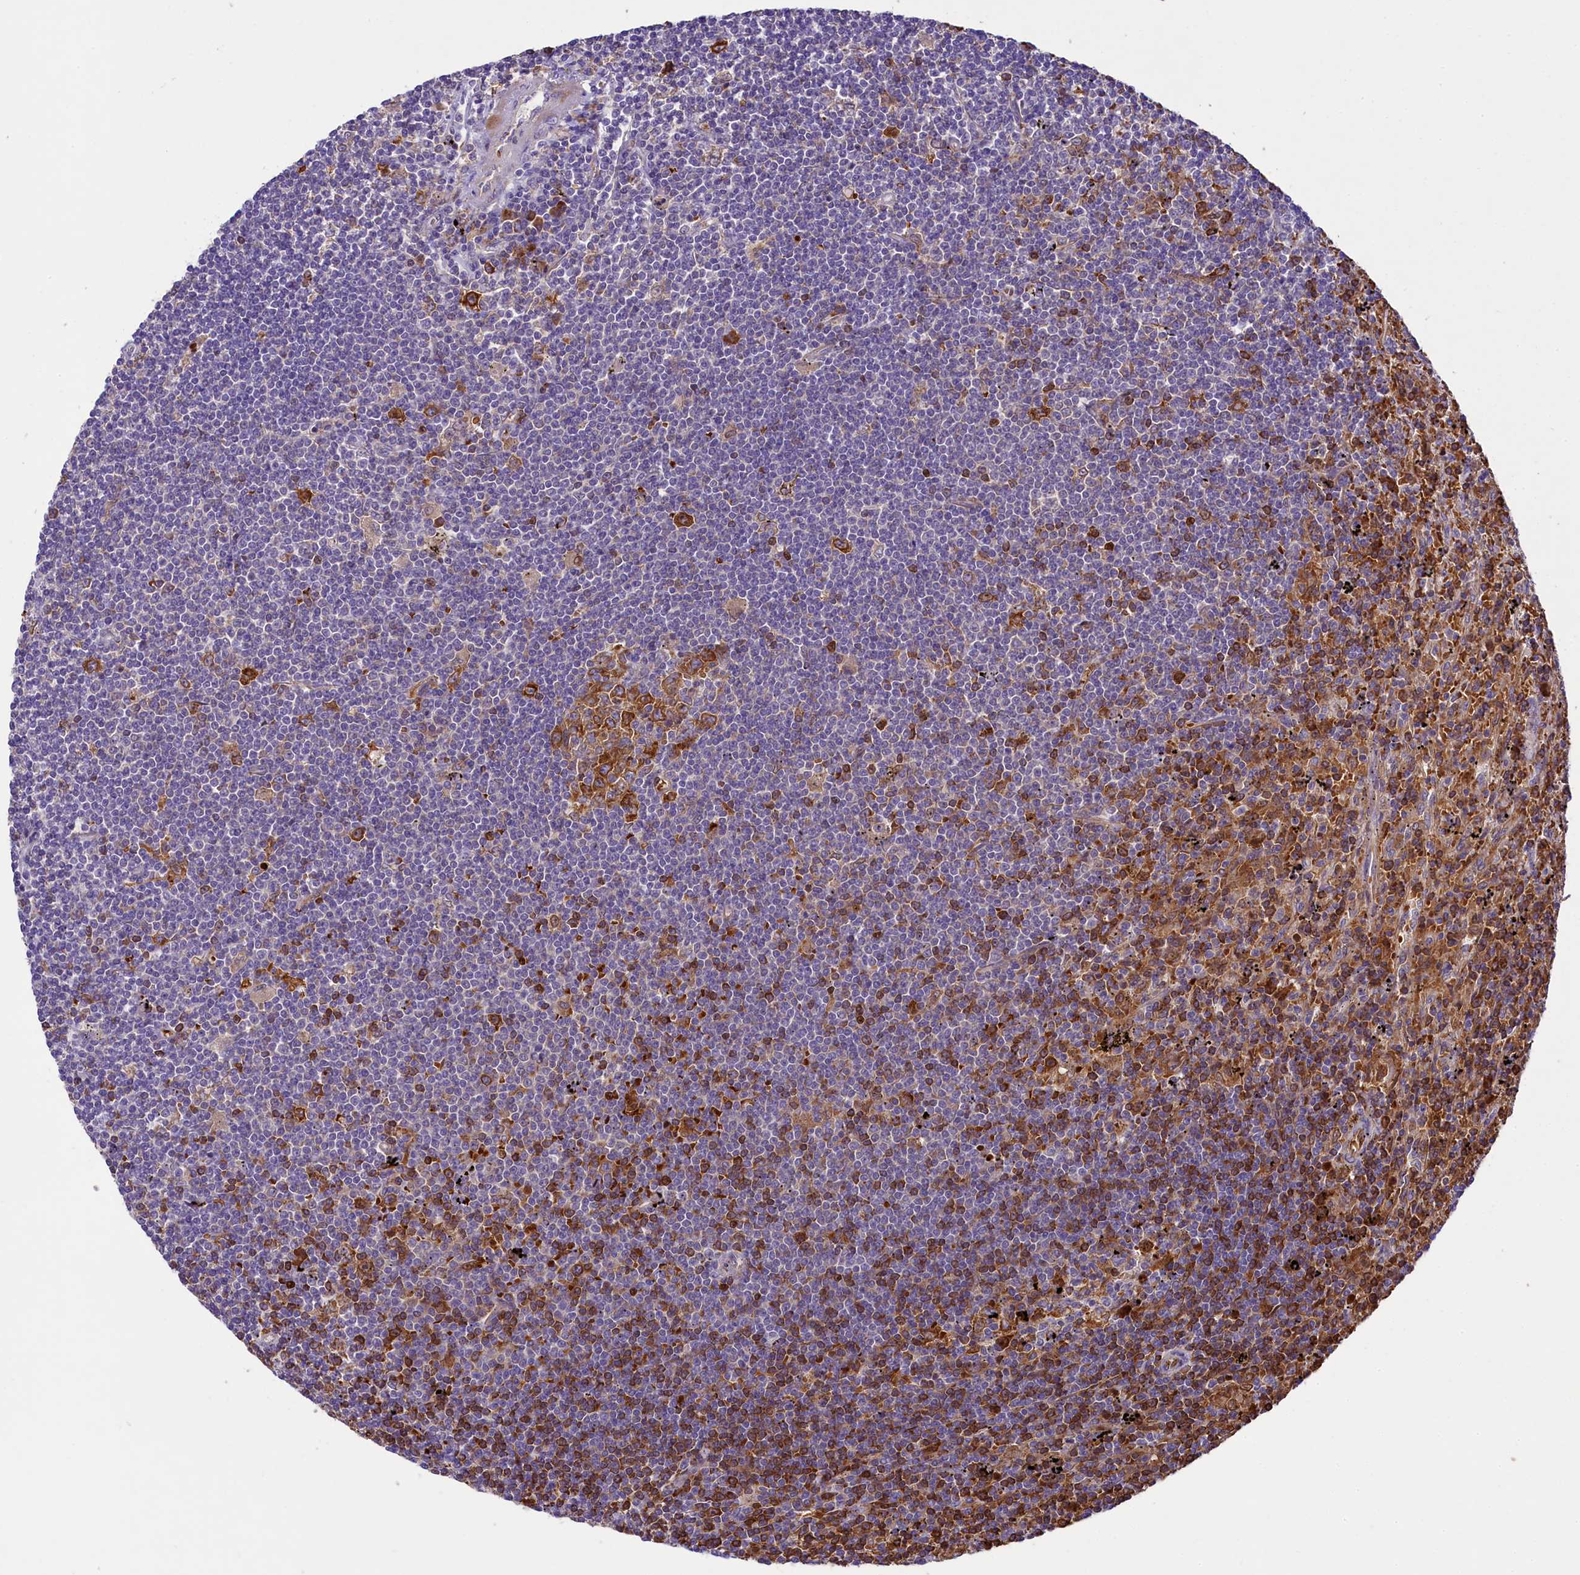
{"staining": {"intensity": "moderate", "quantity": "25%-75%", "location": "cytoplasmic/membranous"}, "tissue": "lymphoma", "cell_type": "Tumor cells", "image_type": "cancer", "snomed": [{"axis": "morphology", "description": "Malignant lymphoma, non-Hodgkin's type, Low grade"}, {"axis": "topography", "description": "Spleen"}], "caption": "Moderate cytoplasmic/membranous positivity is identified in approximately 25%-75% of tumor cells in lymphoma. The protein is shown in brown color, while the nuclei are stained blue.", "gene": "LARP4", "patient": {"sex": "male", "age": 76}}